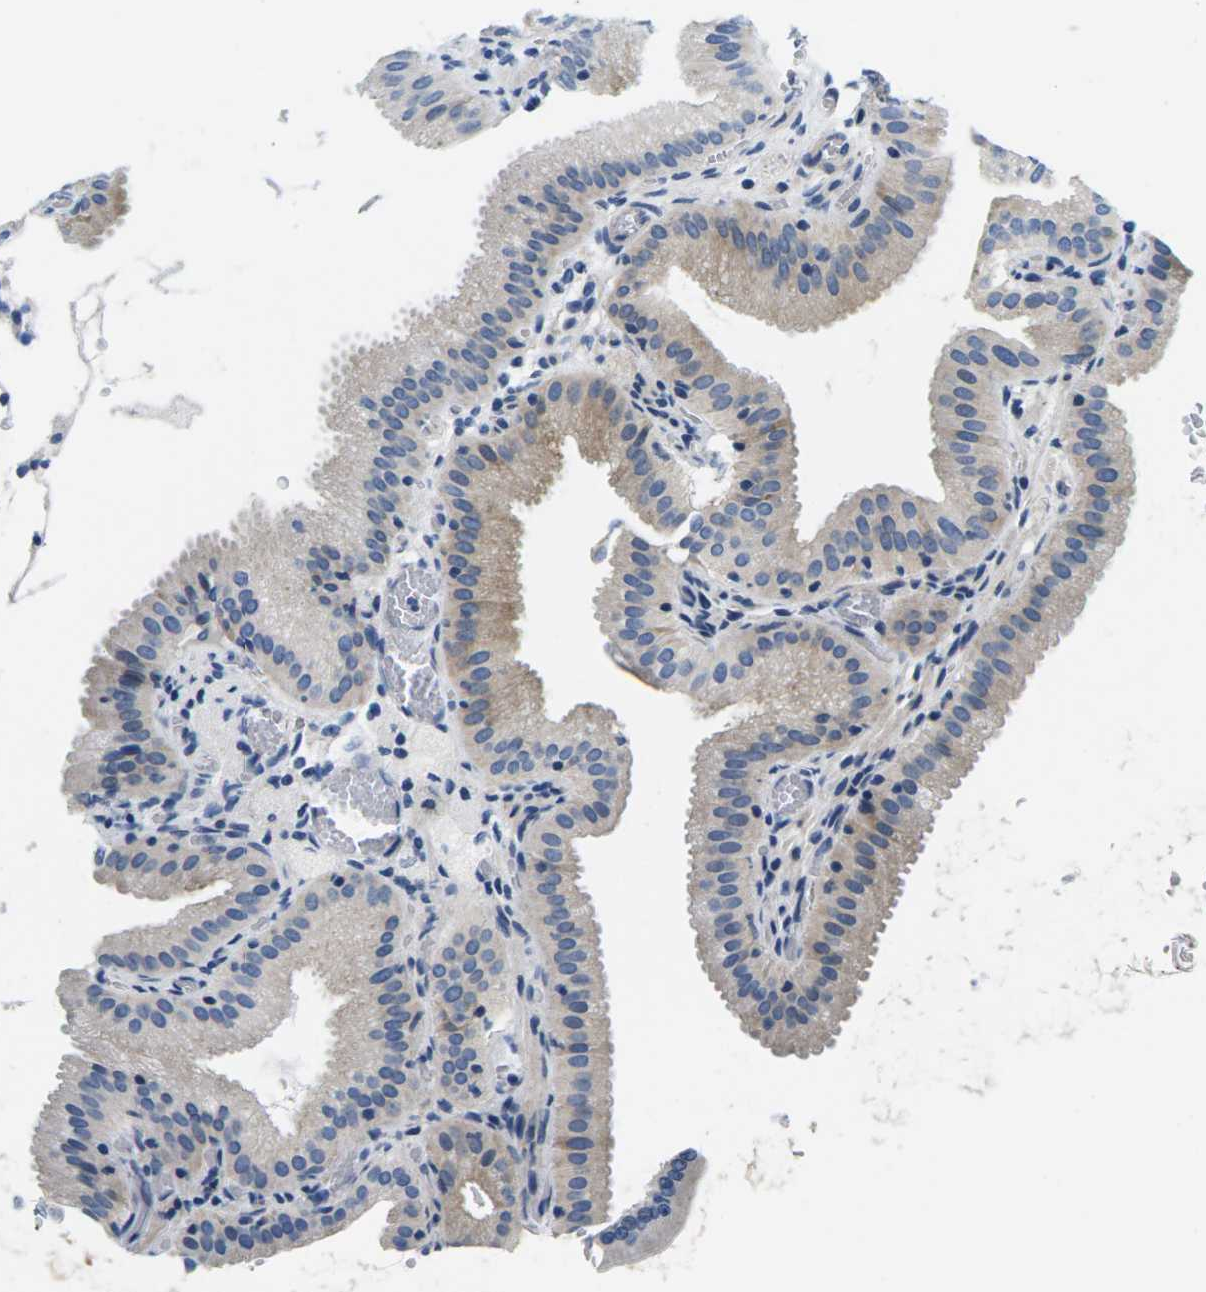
{"staining": {"intensity": "moderate", "quantity": "<25%", "location": "cytoplasmic/membranous"}, "tissue": "gallbladder", "cell_type": "Glandular cells", "image_type": "normal", "snomed": [{"axis": "morphology", "description": "Normal tissue, NOS"}, {"axis": "topography", "description": "Gallbladder"}], "caption": "Human gallbladder stained with a brown dye displays moderate cytoplasmic/membranous positive staining in about <25% of glandular cells.", "gene": "TSPAN2", "patient": {"sex": "male", "age": 54}}